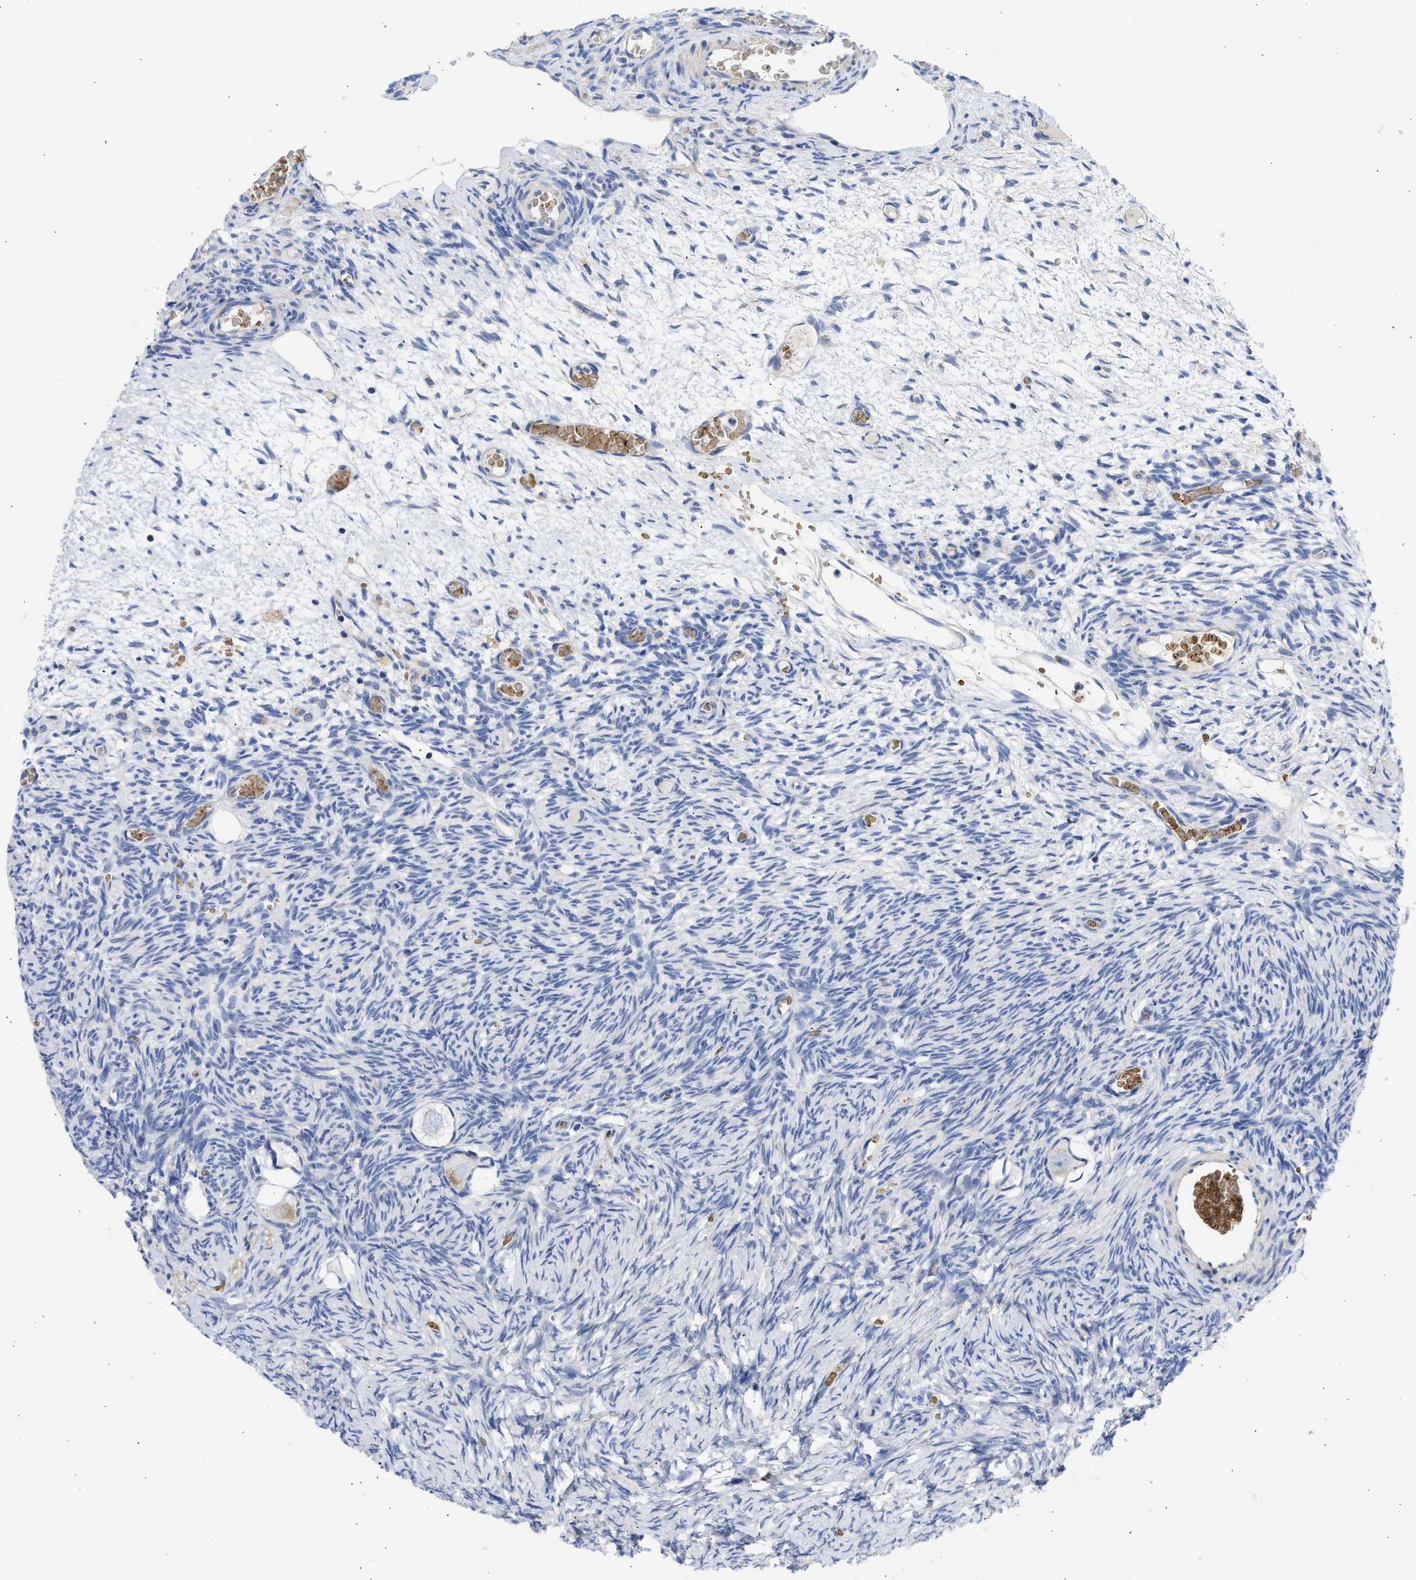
{"staining": {"intensity": "weak", "quantity": "25%-75%", "location": "cytoplasmic/membranous"}, "tissue": "ovary", "cell_type": "Follicle cells", "image_type": "normal", "snomed": [{"axis": "morphology", "description": "Normal tissue, NOS"}, {"axis": "topography", "description": "Ovary"}], "caption": "The micrograph reveals staining of normal ovary, revealing weak cytoplasmic/membranous protein positivity (brown color) within follicle cells. The protein is shown in brown color, while the nuclei are stained blue.", "gene": "BTG3", "patient": {"sex": "female", "age": 27}}